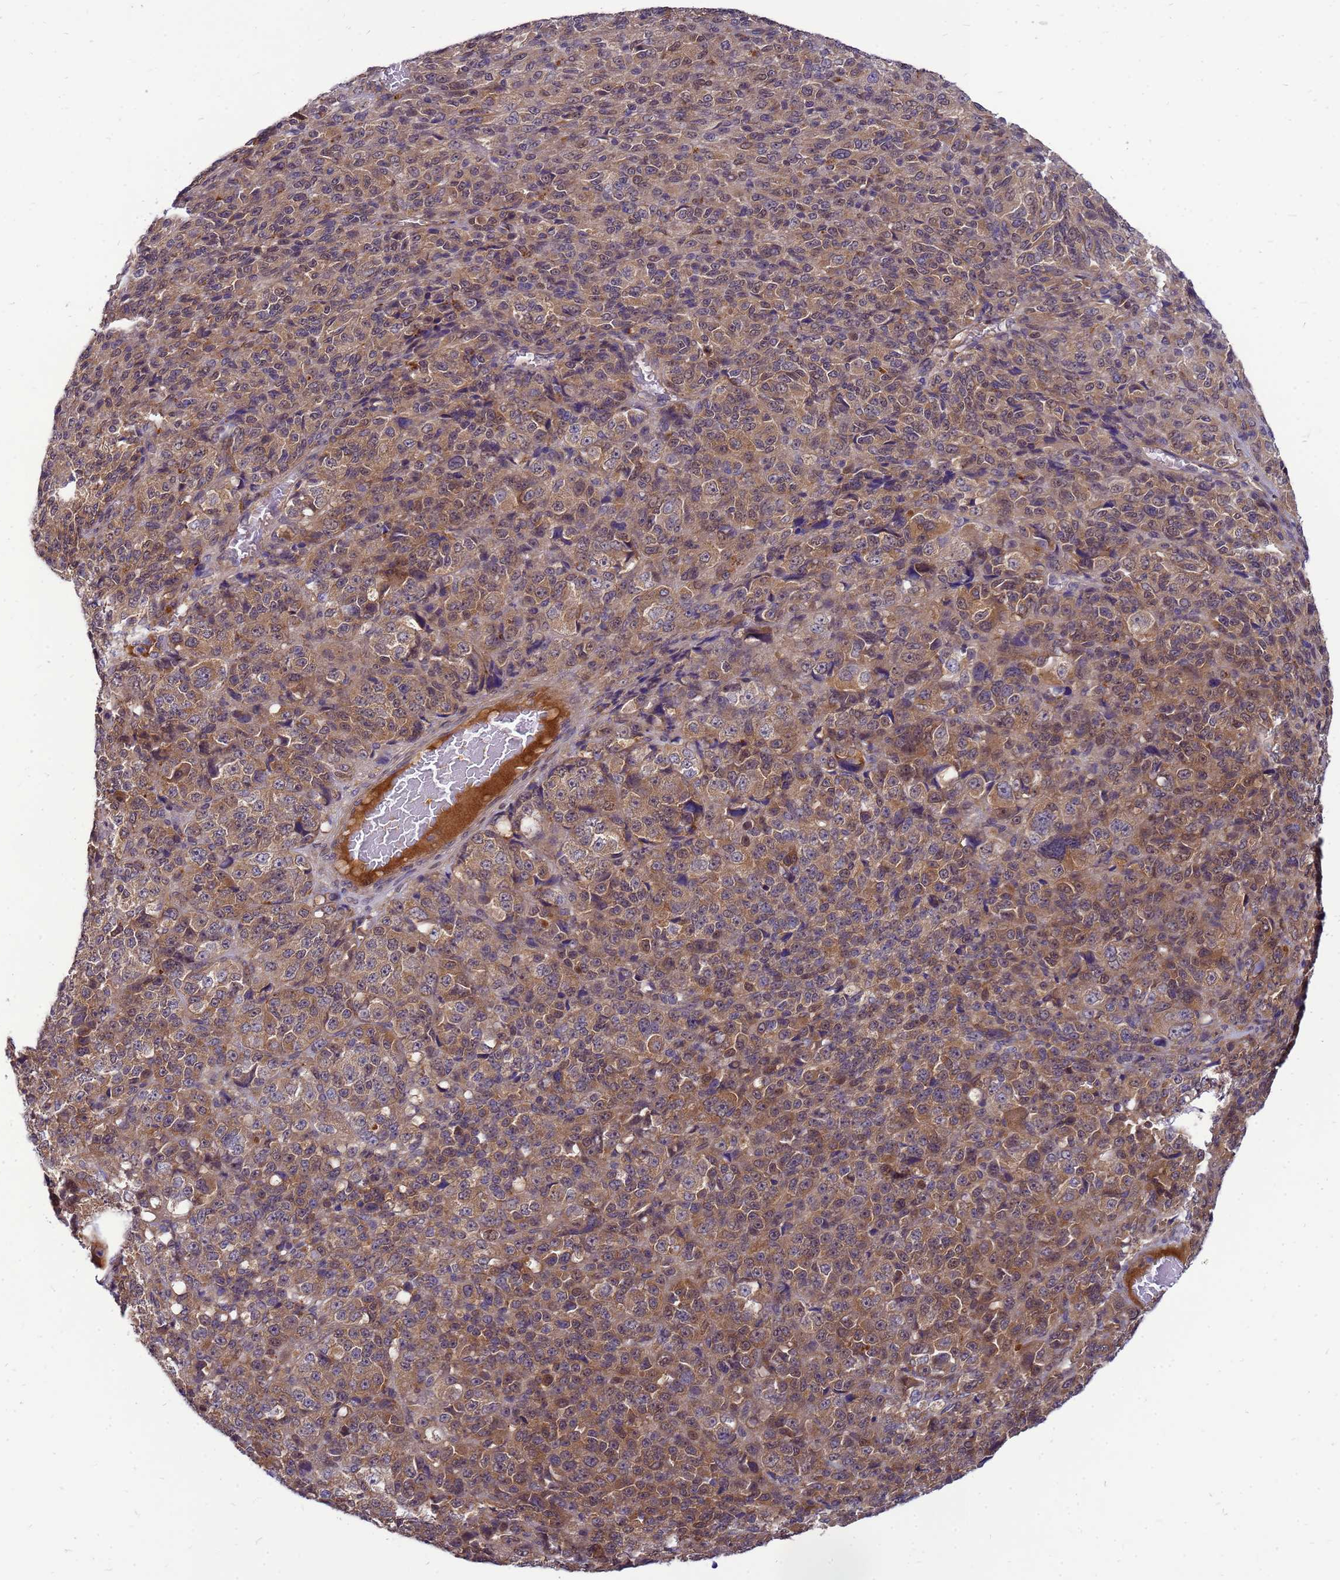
{"staining": {"intensity": "moderate", "quantity": ">75%", "location": "cytoplasmic/membranous"}, "tissue": "melanoma", "cell_type": "Tumor cells", "image_type": "cancer", "snomed": [{"axis": "morphology", "description": "Malignant melanoma, Metastatic site"}, {"axis": "topography", "description": "Brain"}], "caption": "Protein staining demonstrates moderate cytoplasmic/membranous positivity in about >75% of tumor cells in malignant melanoma (metastatic site).", "gene": "ENOPH1", "patient": {"sex": "female", "age": 56}}